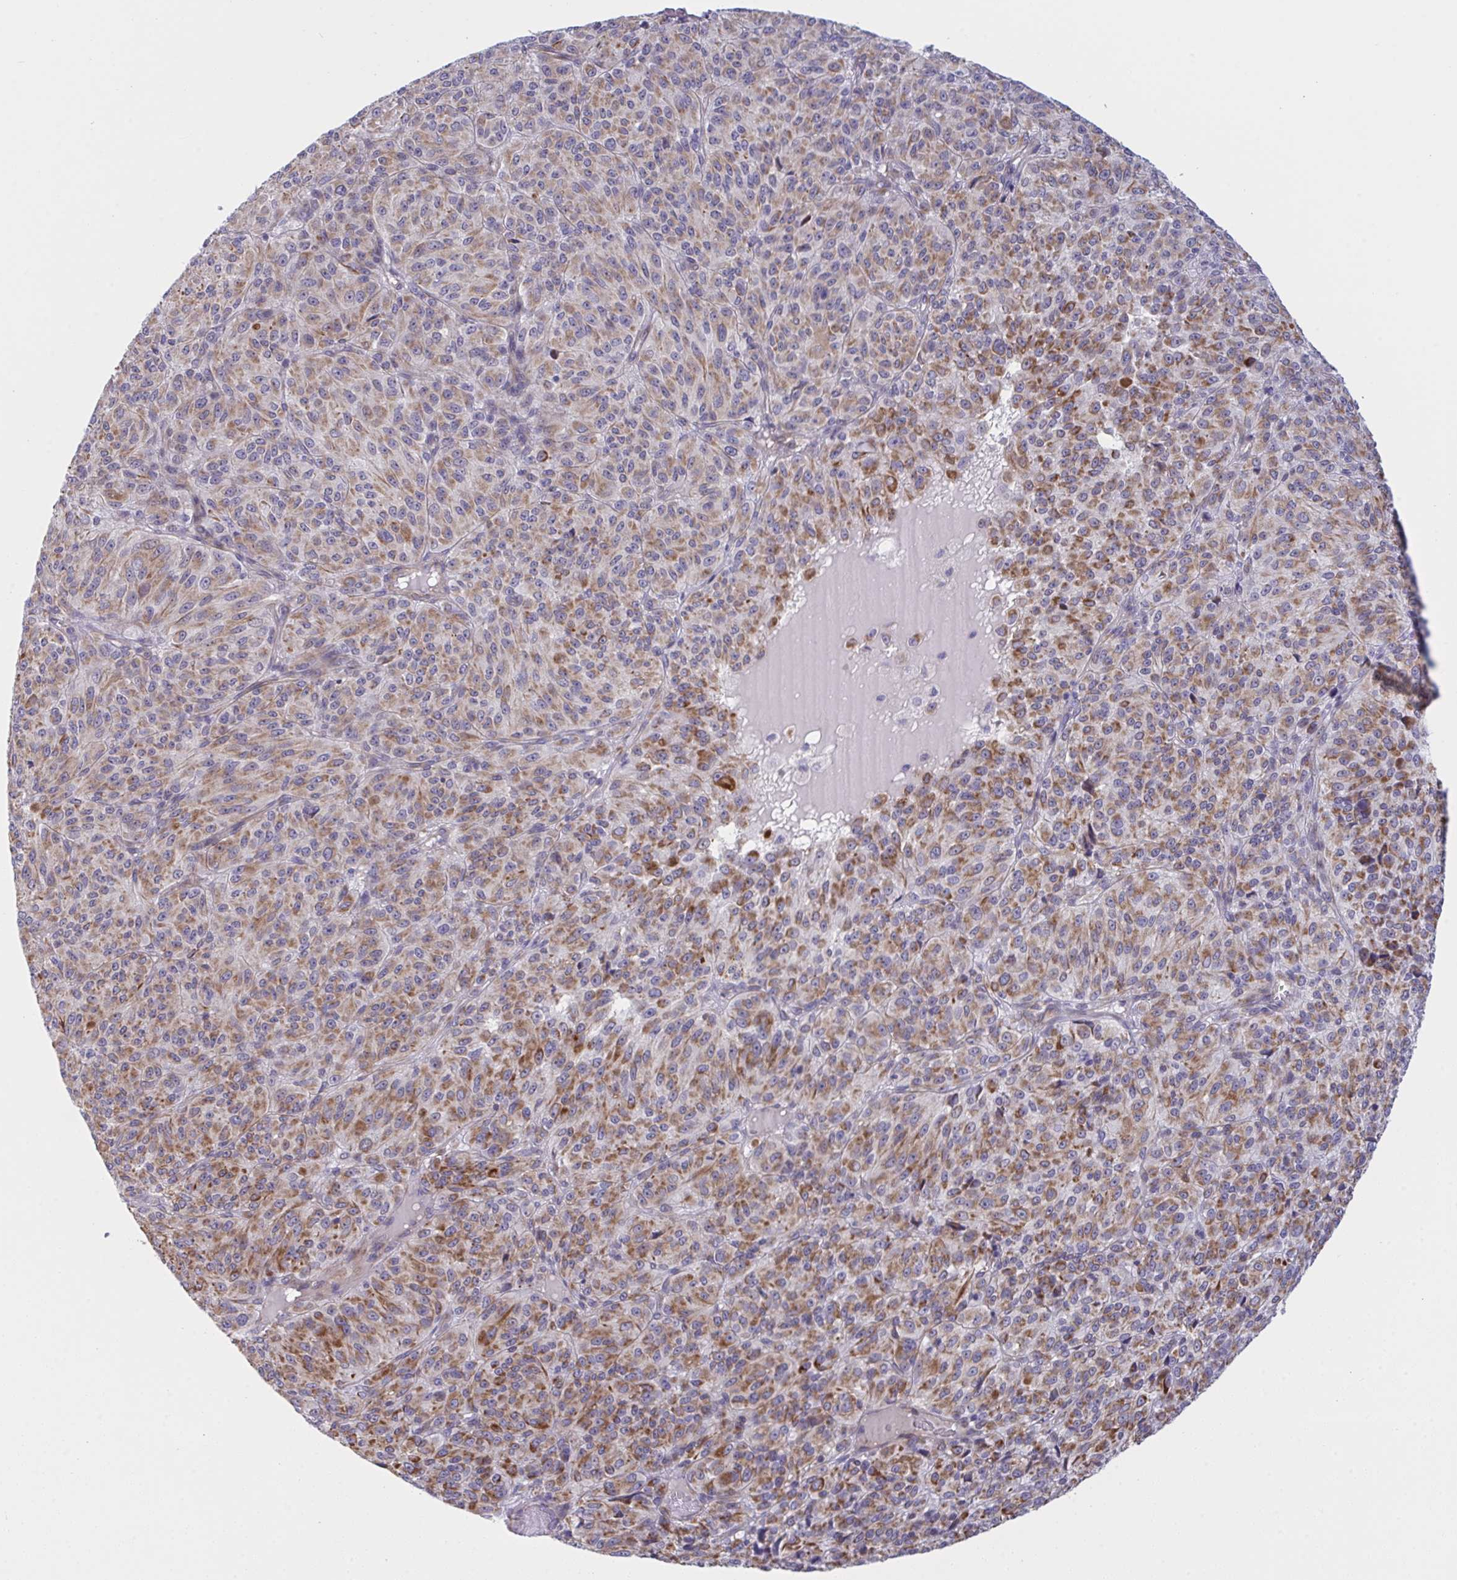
{"staining": {"intensity": "moderate", "quantity": ">75%", "location": "cytoplasmic/membranous"}, "tissue": "melanoma", "cell_type": "Tumor cells", "image_type": "cancer", "snomed": [{"axis": "morphology", "description": "Malignant melanoma, Metastatic site"}, {"axis": "topography", "description": "Brain"}], "caption": "Immunohistochemical staining of malignant melanoma (metastatic site) exhibits medium levels of moderate cytoplasmic/membranous protein staining in approximately >75% of tumor cells.", "gene": "DCBLD1", "patient": {"sex": "female", "age": 56}}